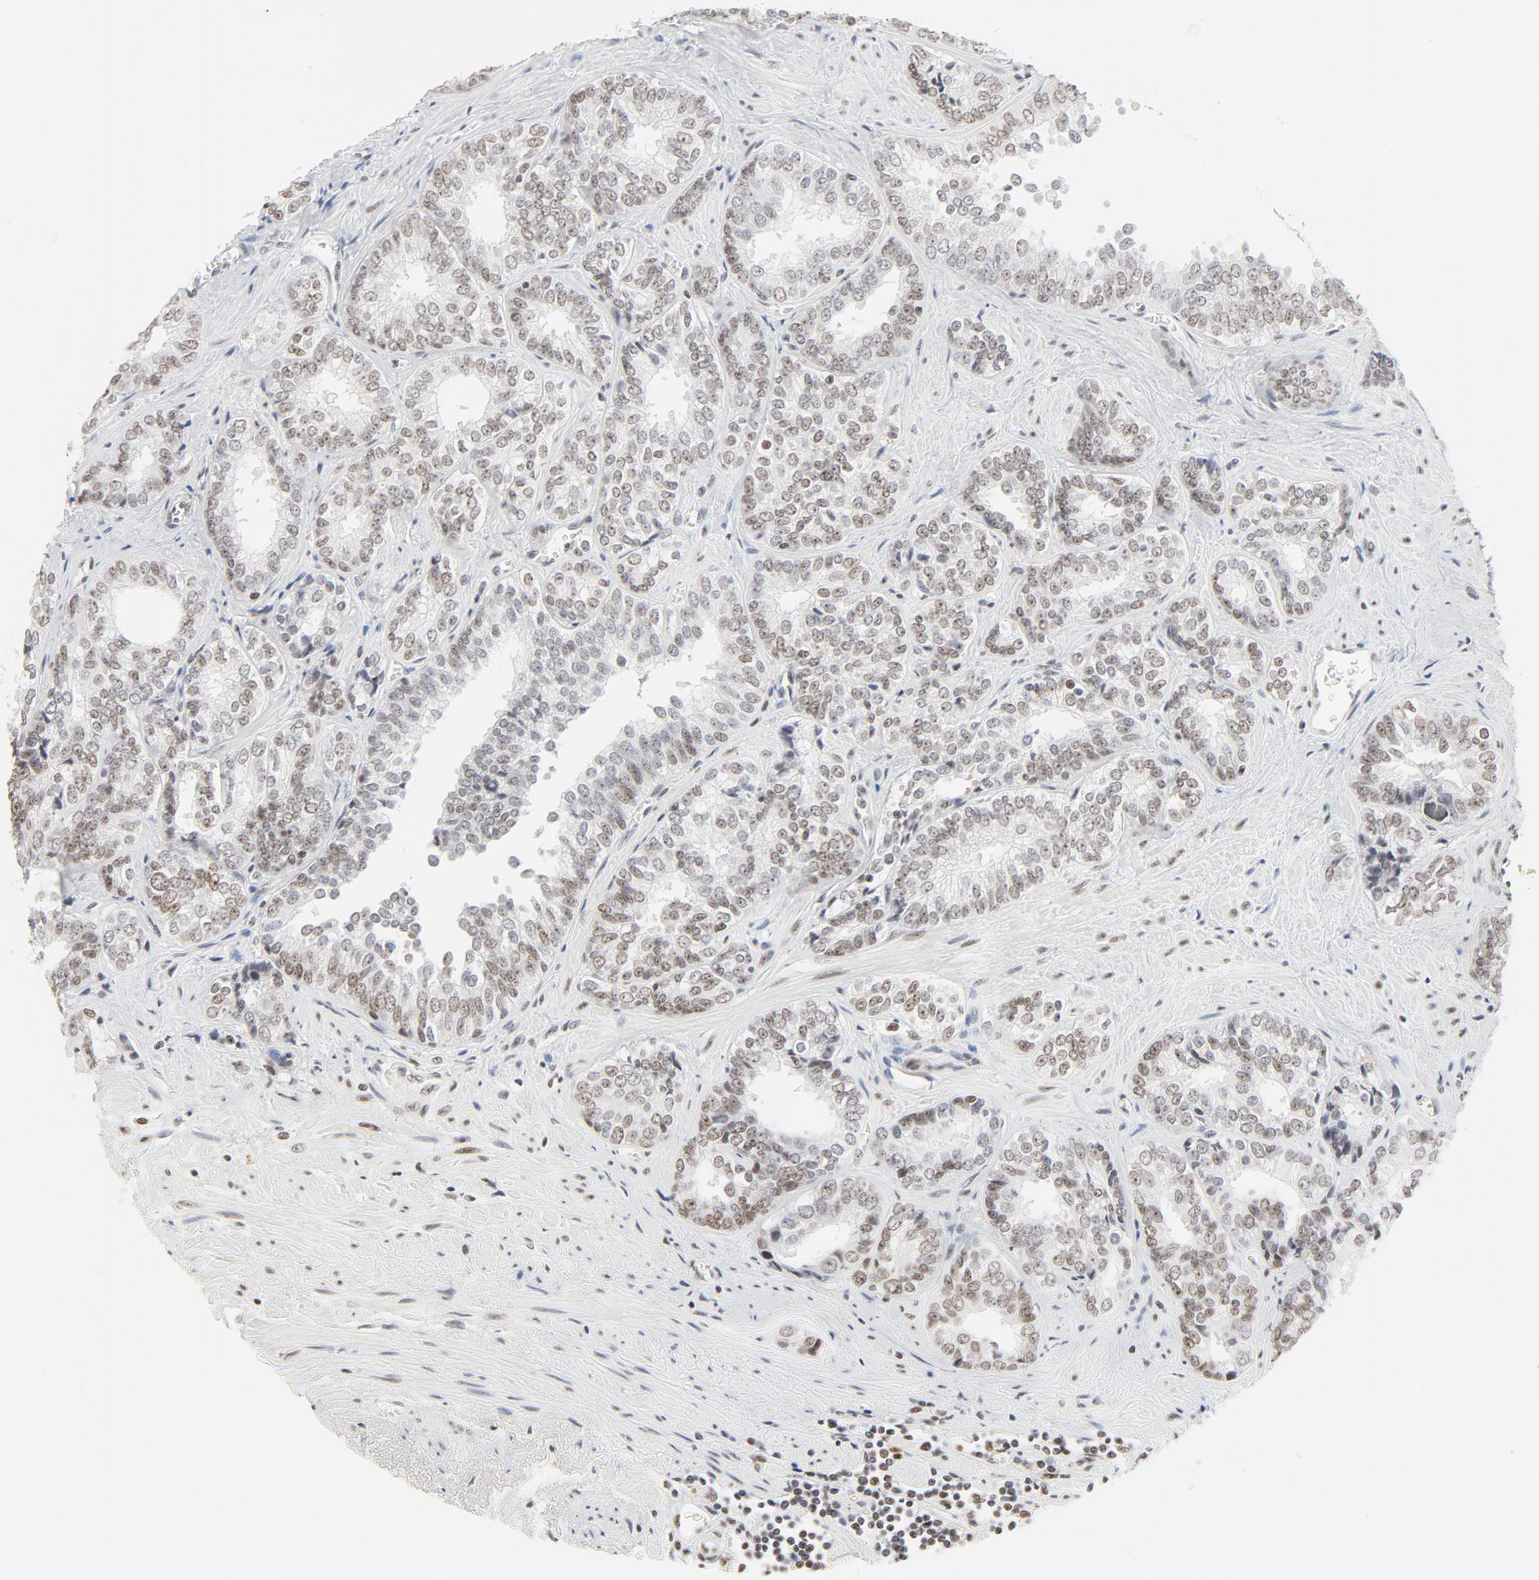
{"staining": {"intensity": "moderate", "quantity": "25%-75%", "location": "nuclear"}, "tissue": "prostate cancer", "cell_type": "Tumor cells", "image_type": "cancer", "snomed": [{"axis": "morphology", "description": "Adenocarcinoma, High grade"}, {"axis": "topography", "description": "Prostate"}], "caption": "Tumor cells exhibit moderate nuclear expression in approximately 25%-75% of cells in prostate cancer (adenocarcinoma (high-grade)).", "gene": "GTF2H1", "patient": {"sex": "male", "age": 67}}